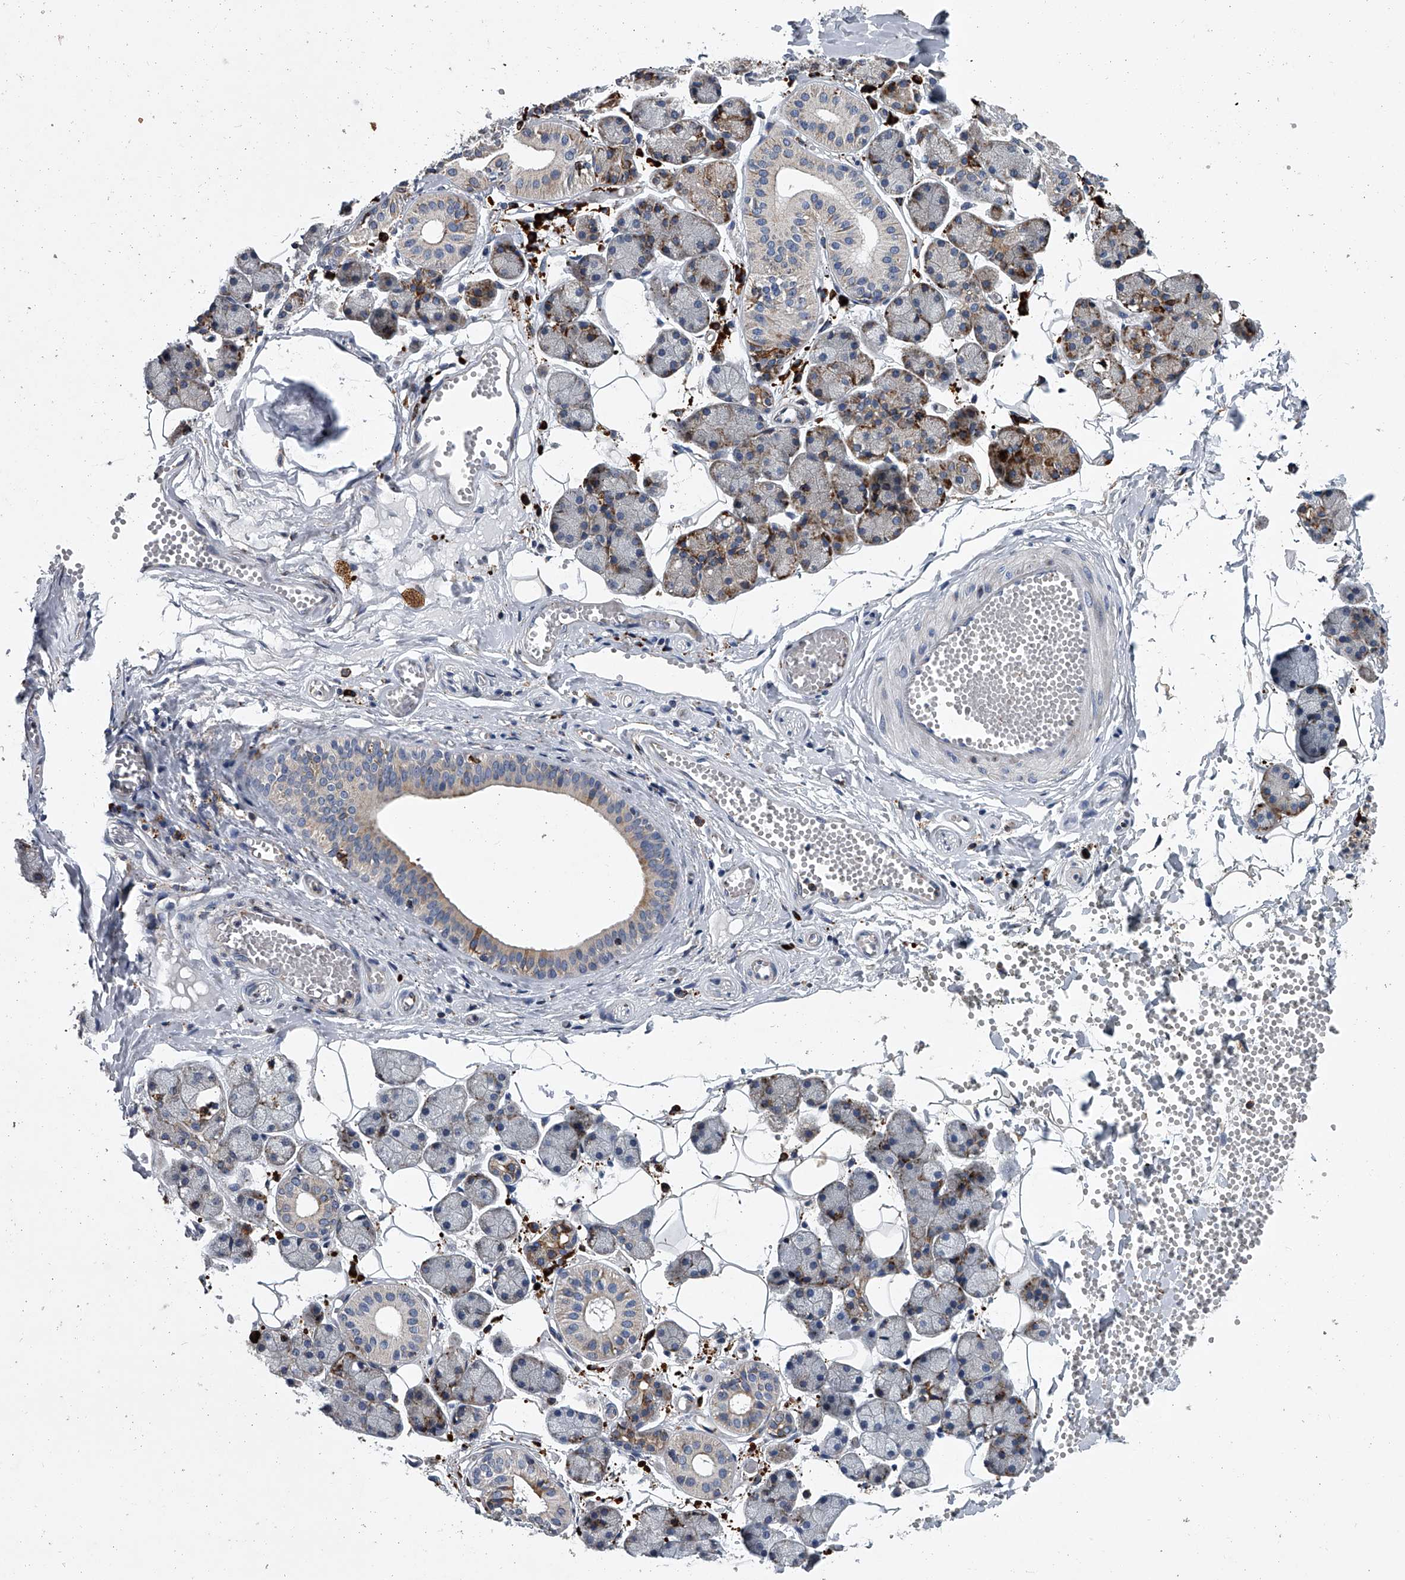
{"staining": {"intensity": "moderate", "quantity": "25%-75%", "location": "cytoplasmic/membranous"}, "tissue": "salivary gland", "cell_type": "Glandular cells", "image_type": "normal", "snomed": [{"axis": "morphology", "description": "Normal tissue, NOS"}, {"axis": "topography", "description": "Salivary gland"}], "caption": "There is medium levels of moderate cytoplasmic/membranous expression in glandular cells of normal salivary gland, as demonstrated by immunohistochemical staining (brown color).", "gene": "TMEM63C", "patient": {"sex": "female", "age": 33}}